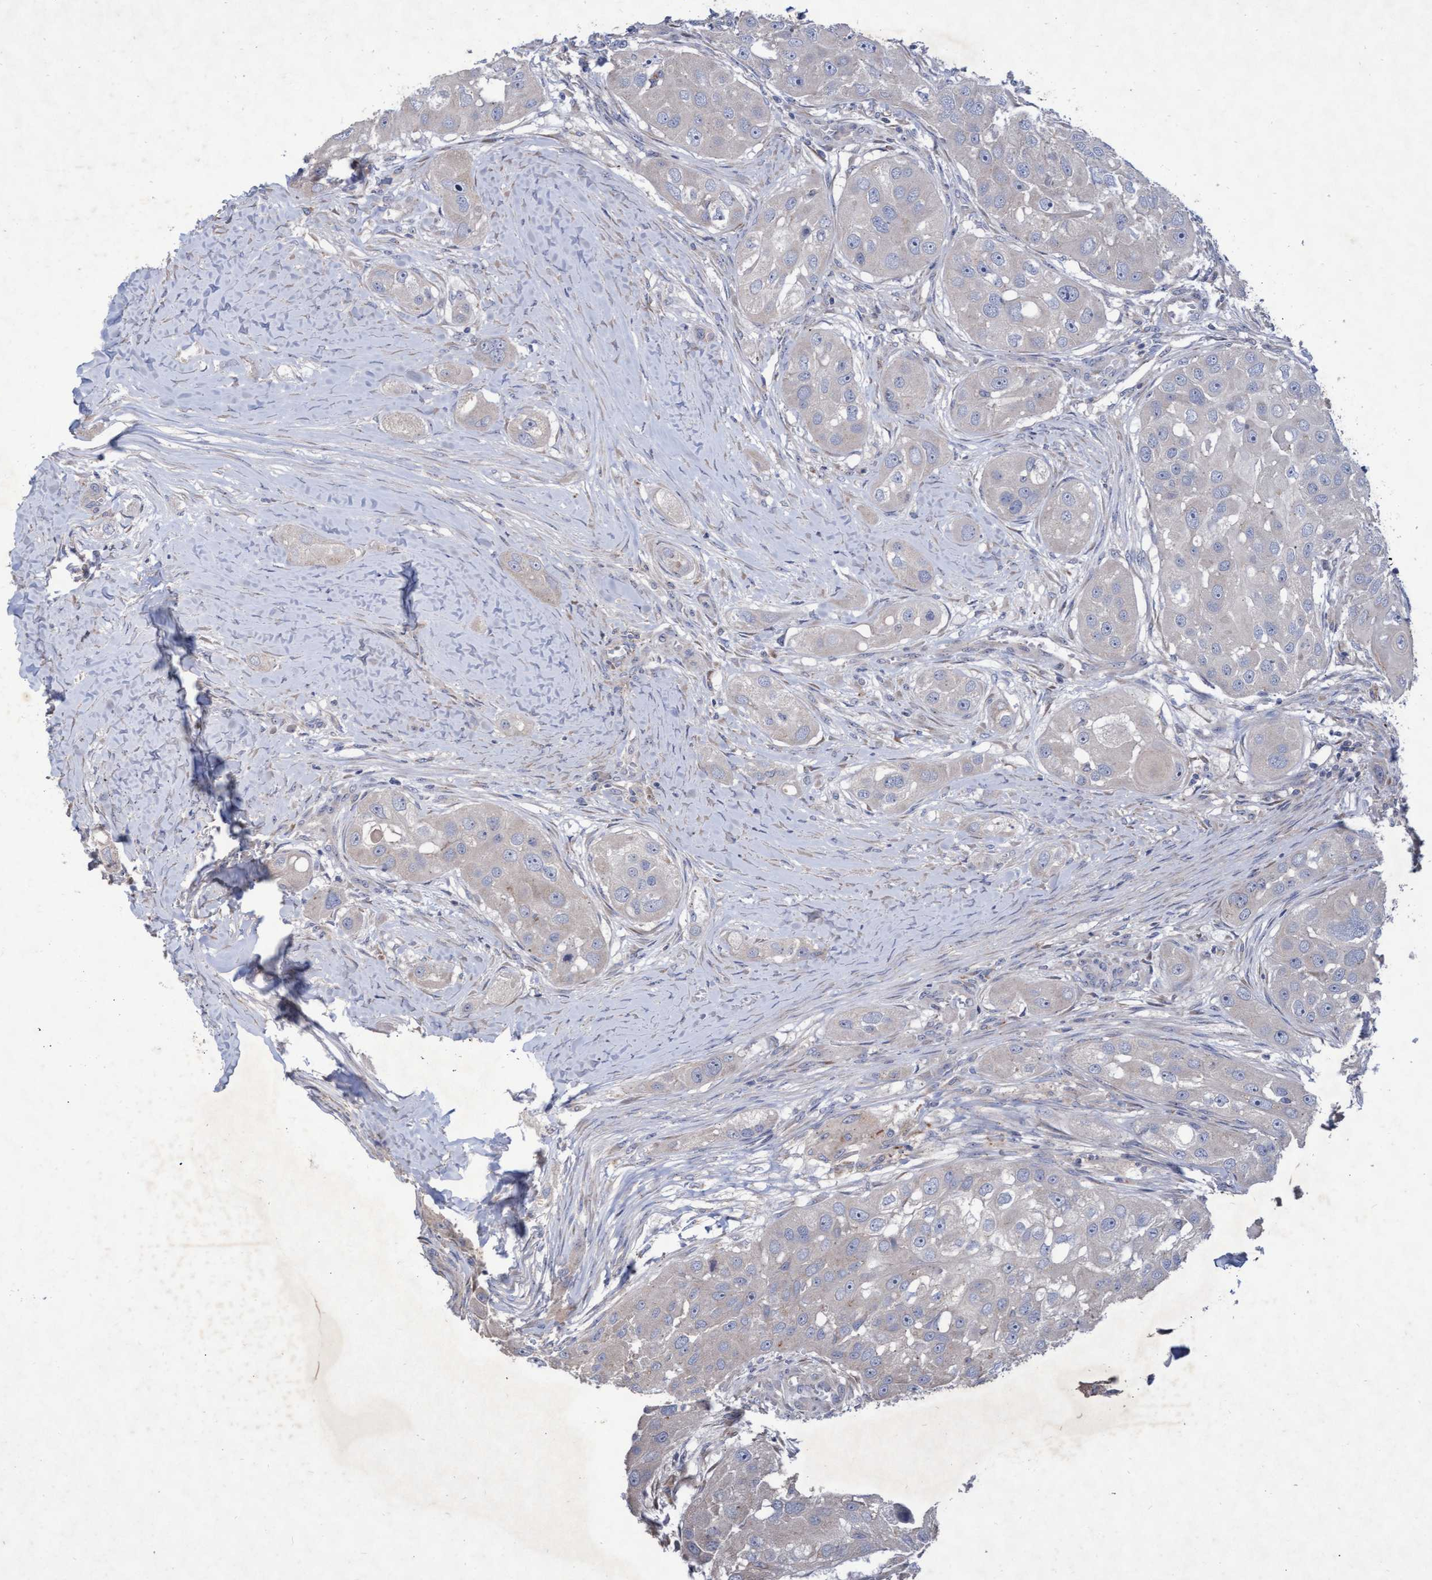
{"staining": {"intensity": "negative", "quantity": "none", "location": "none"}, "tissue": "head and neck cancer", "cell_type": "Tumor cells", "image_type": "cancer", "snomed": [{"axis": "morphology", "description": "Normal tissue, NOS"}, {"axis": "morphology", "description": "Squamous cell carcinoma, NOS"}, {"axis": "topography", "description": "Skeletal muscle"}, {"axis": "topography", "description": "Head-Neck"}], "caption": "DAB immunohistochemical staining of human head and neck cancer exhibits no significant expression in tumor cells.", "gene": "ABCF2", "patient": {"sex": "male", "age": 51}}